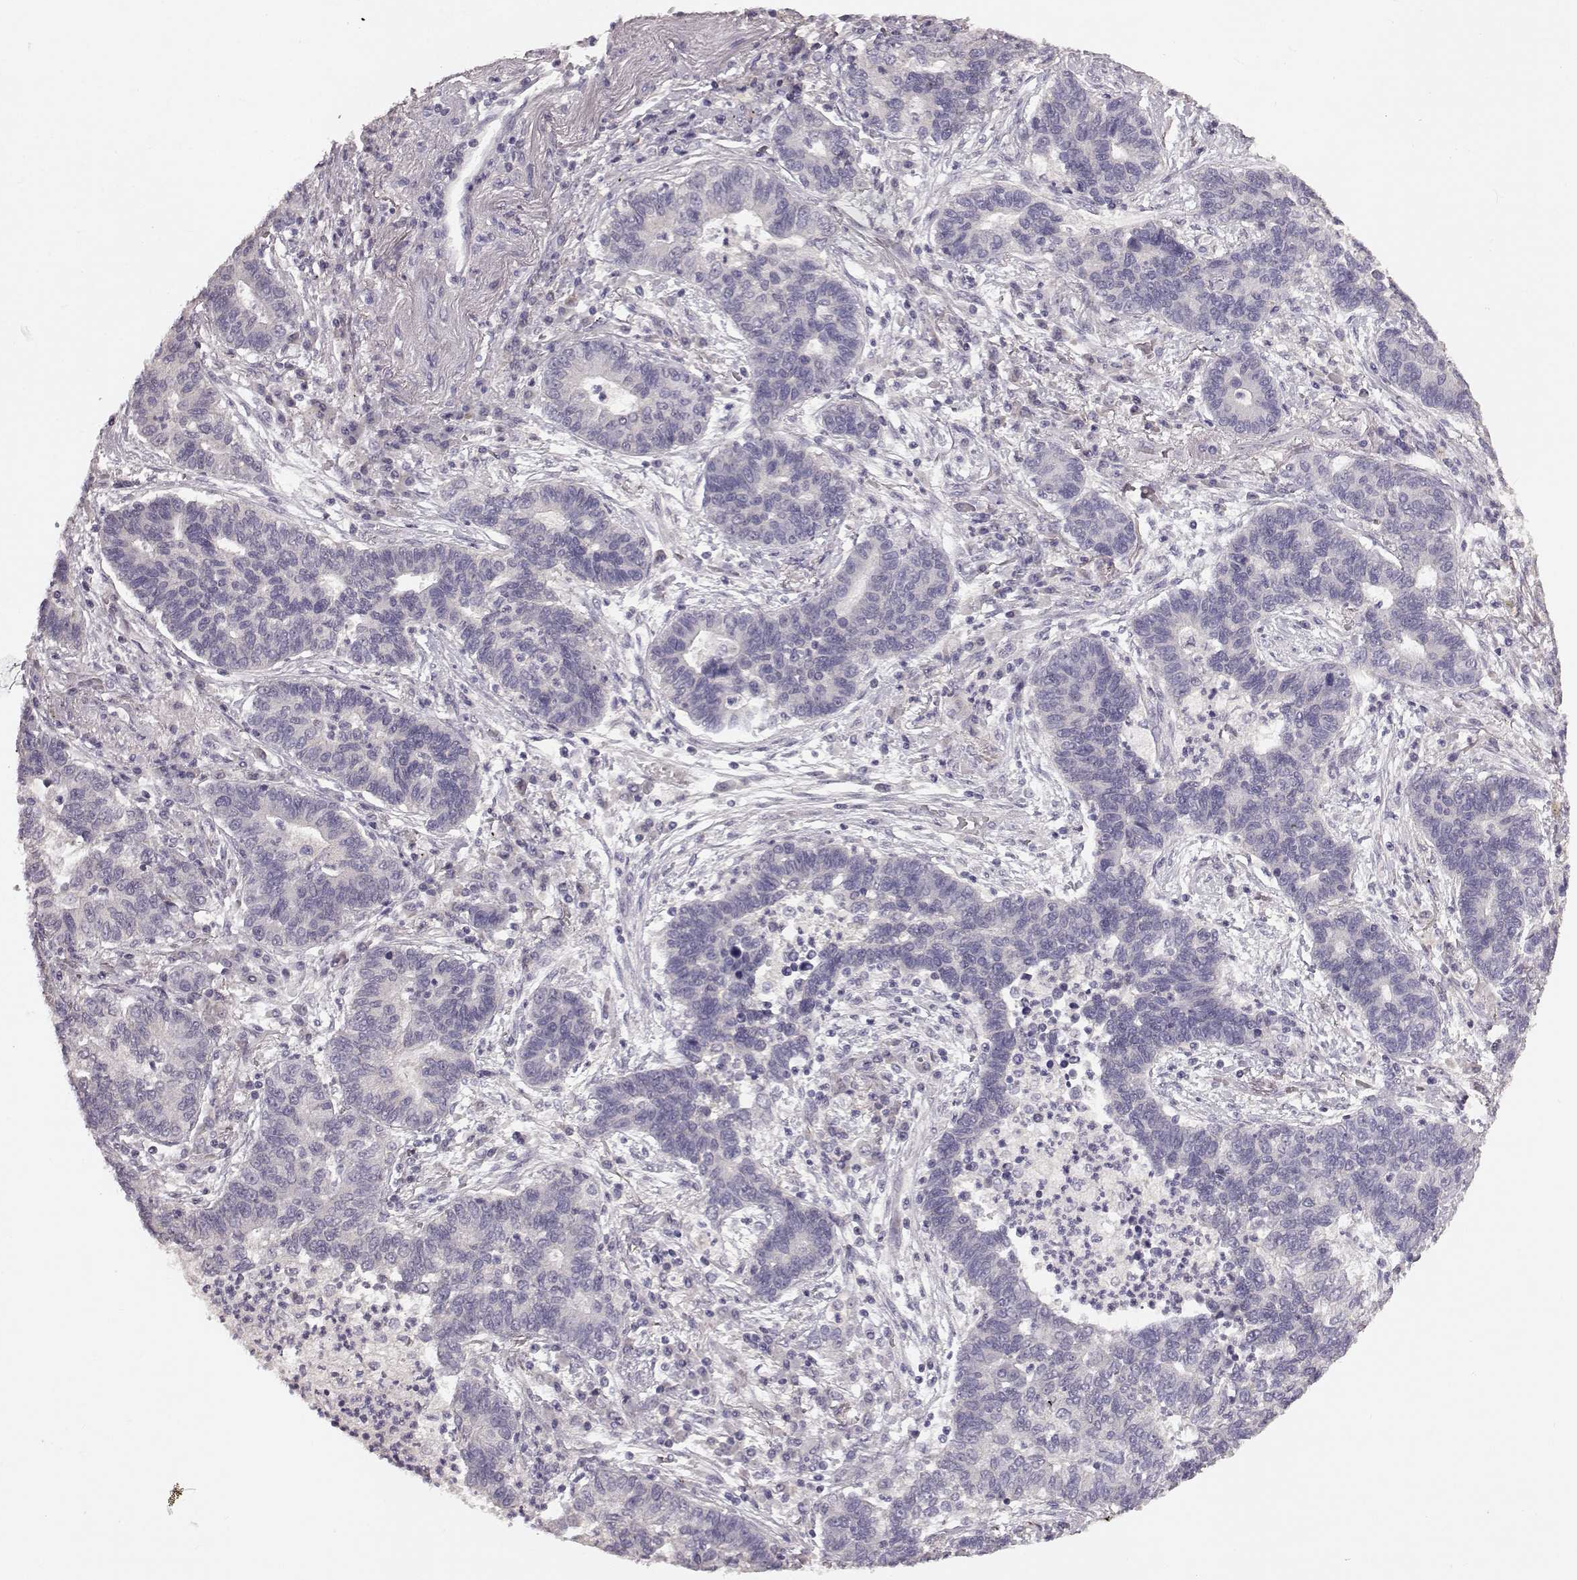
{"staining": {"intensity": "negative", "quantity": "none", "location": "none"}, "tissue": "lung cancer", "cell_type": "Tumor cells", "image_type": "cancer", "snomed": [{"axis": "morphology", "description": "Adenocarcinoma, NOS"}, {"axis": "topography", "description": "Lung"}], "caption": "IHC histopathology image of neoplastic tissue: human lung adenocarcinoma stained with DAB demonstrates no significant protein positivity in tumor cells. (Brightfield microscopy of DAB immunohistochemistry (IHC) at high magnification).", "gene": "SPAG17", "patient": {"sex": "female", "age": 57}}